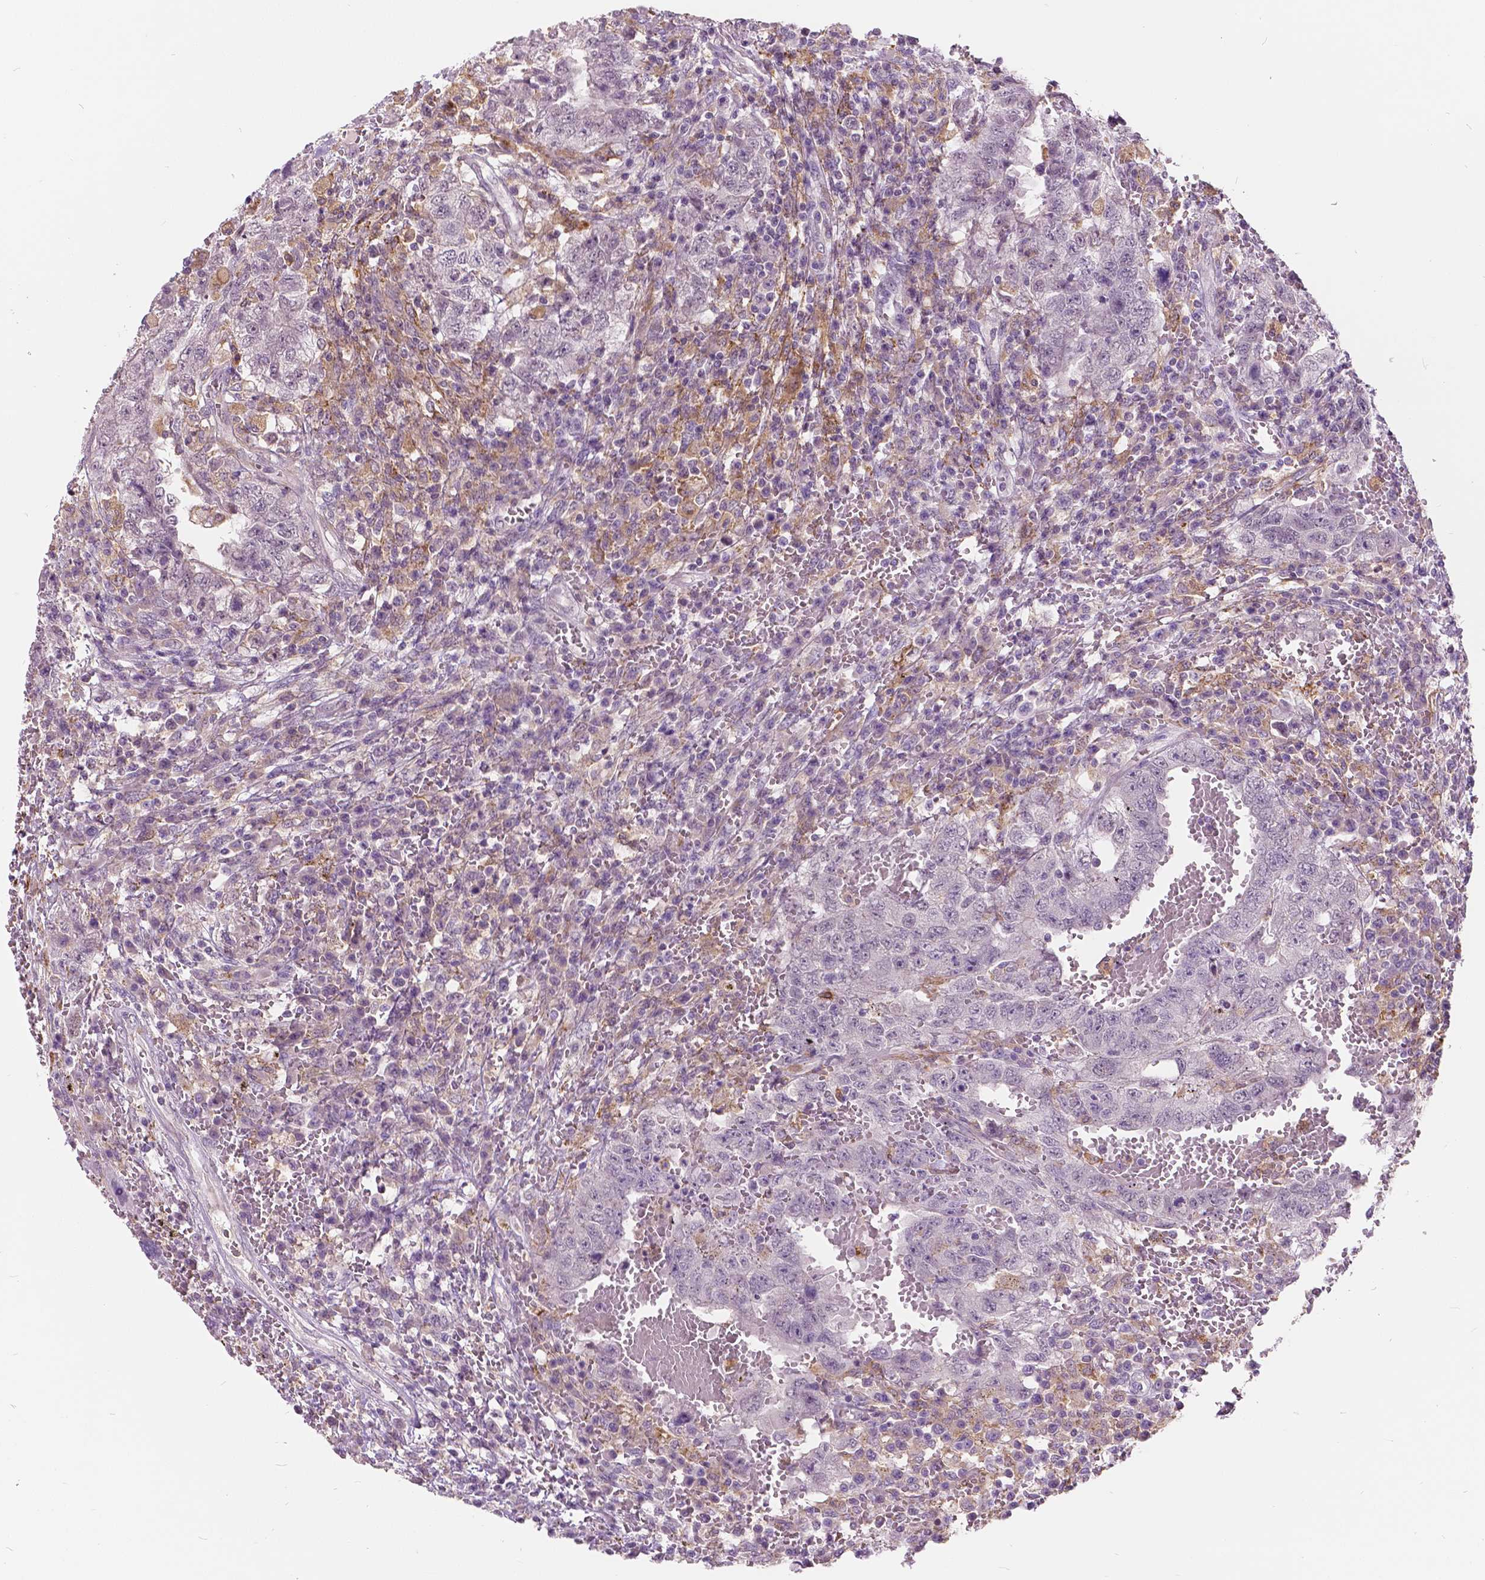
{"staining": {"intensity": "negative", "quantity": "none", "location": "none"}, "tissue": "testis cancer", "cell_type": "Tumor cells", "image_type": "cancer", "snomed": [{"axis": "morphology", "description": "Carcinoma, Embryonal, NOS"}, {"axis": "topography", "description": "Testis"}], "caption": "Immunohistochemical staining of human embryonal carcinoma (testis) exhibits no significant positivity in tumor cells.", "gene": "DLX6", "patient": {"sex": "male", "age": 26}}